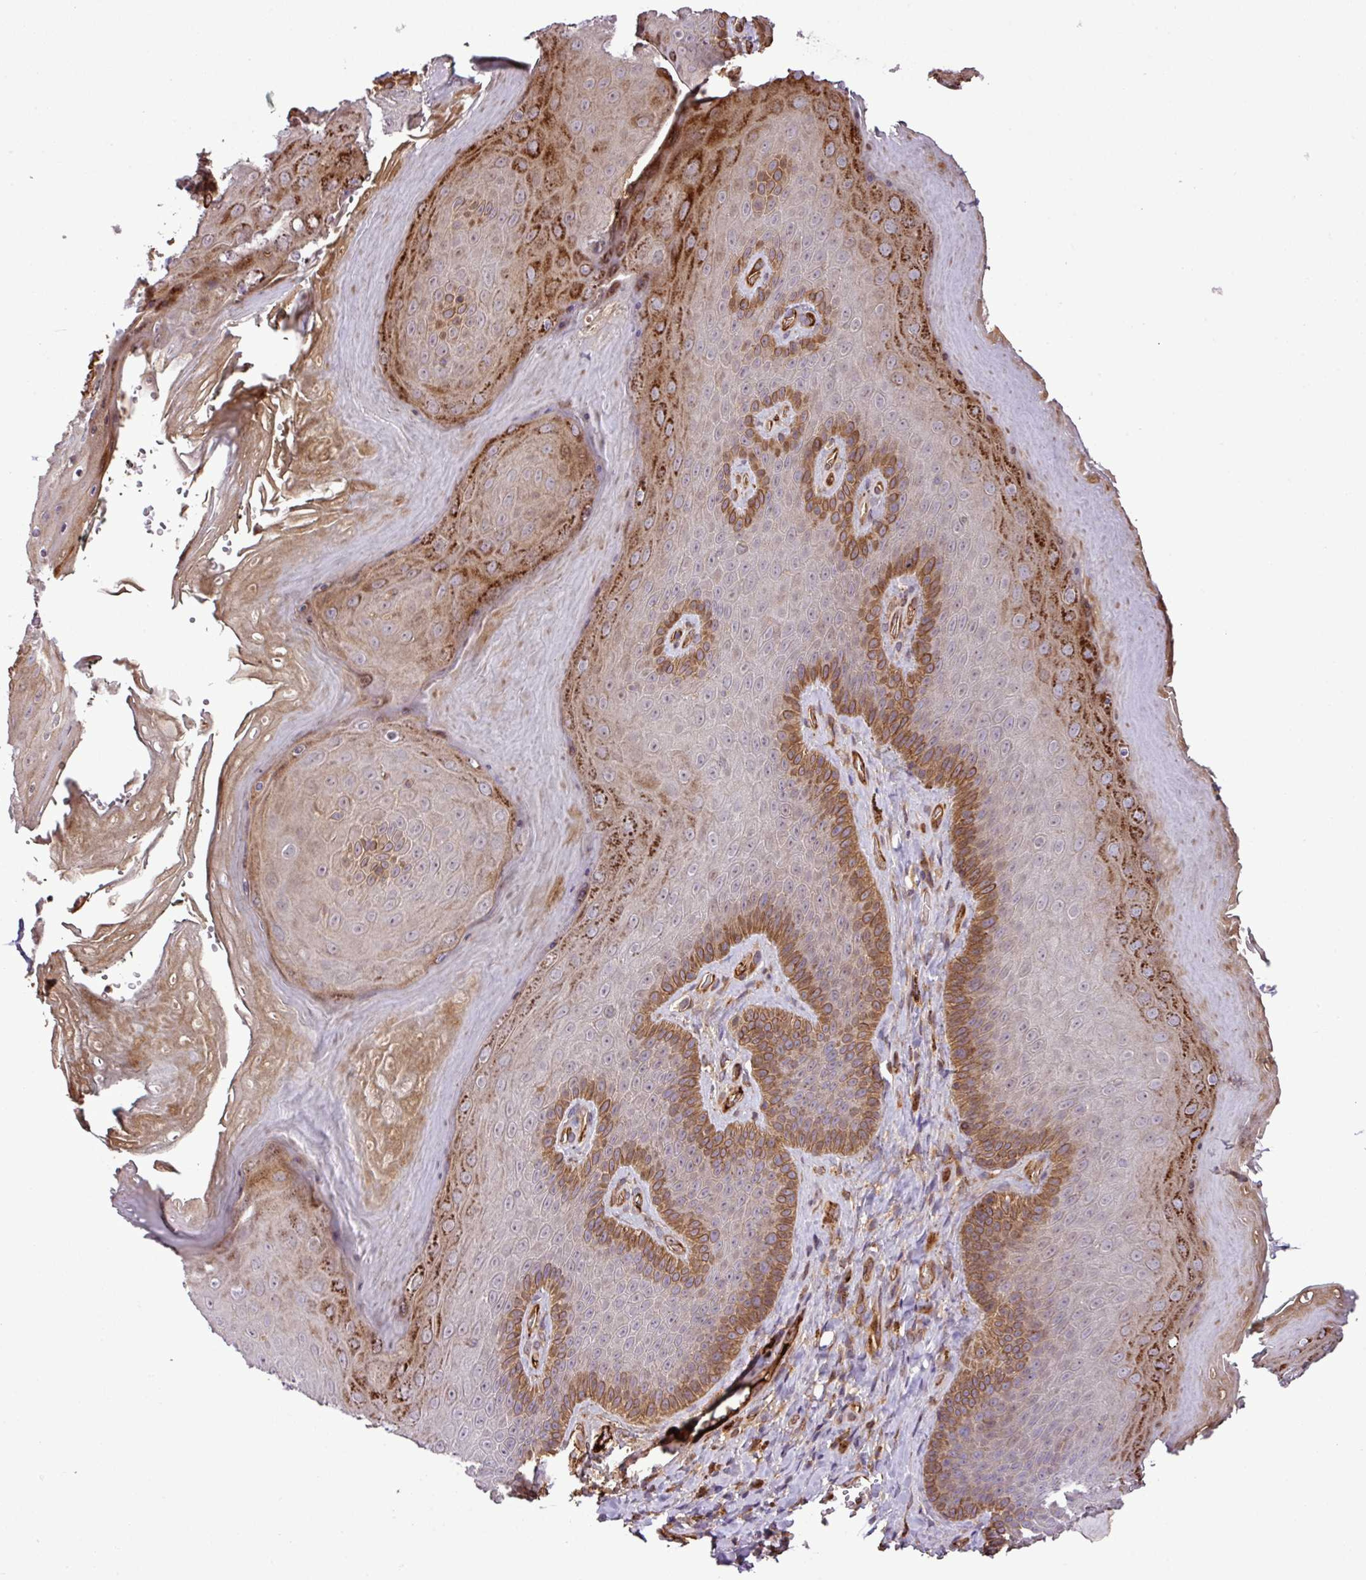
{"staining": {"intensity": "moderate", "quantity": "25%-75%", "location": "cytoplasmic/membranous"}, "tissue": "skin", "cell_type": "Epidermal cells", "image_type": "normal", "snomed": [{"axis": "morphology", "description": "Normal tissue, NOS"}, {"axis": "topography", "description": "Anal"}, {"axis": "topography", "description": "Peripheral nerve tissue"}], "caption": "Moderate cytoplasmic/membranous protein positivity is present in approximately 25%-75% of epidermal cells in skin. (DAB (3,3'-diaminobenzidine) = brown stain, brightfield microscopy at high magnification).", "gene": "ZNF266", "patient": {"sex": "male", "age": 53}}